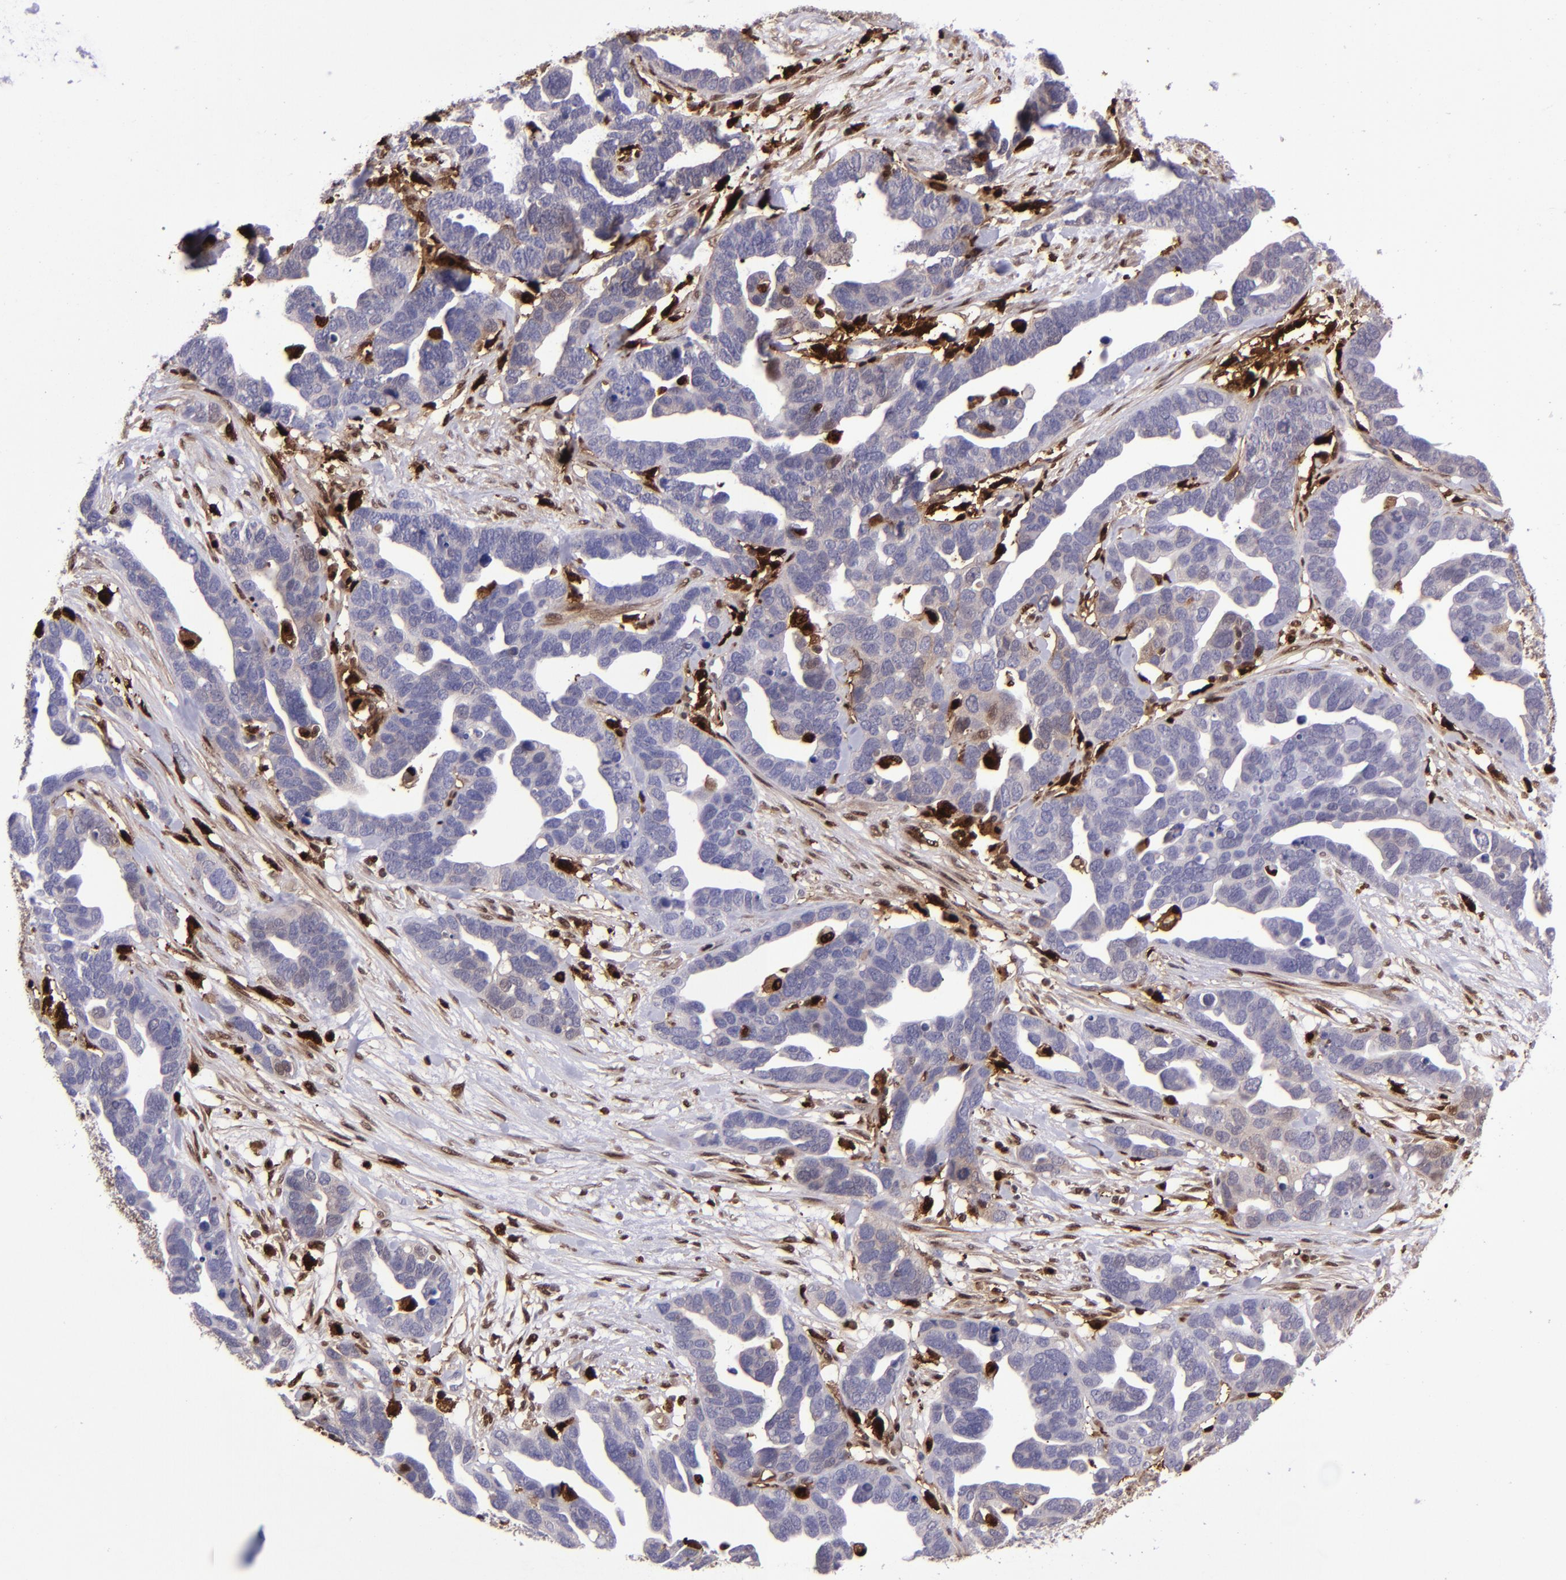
{"staining": {"intensity": "weak", "quantity": "<25%", "location": "cytoplasmic/membranous"}, "tissue": "ovarian cancer", "cell_type": "Tumor cells", "image_type": "cancer", "snomed": [{"axis": "morphology", "description": "Cystadenocarcinoma, serous, NOS"}, {"axis": "topography", "description": "Ovary"}], "caption": "This is an immunohistochemistry (IHC) image of serous cystadenocarcinoma (ovarian). There is no positivity in tumor cells.", "gene": "TYMP", "patient": {"sex": "female", "age": 54}}